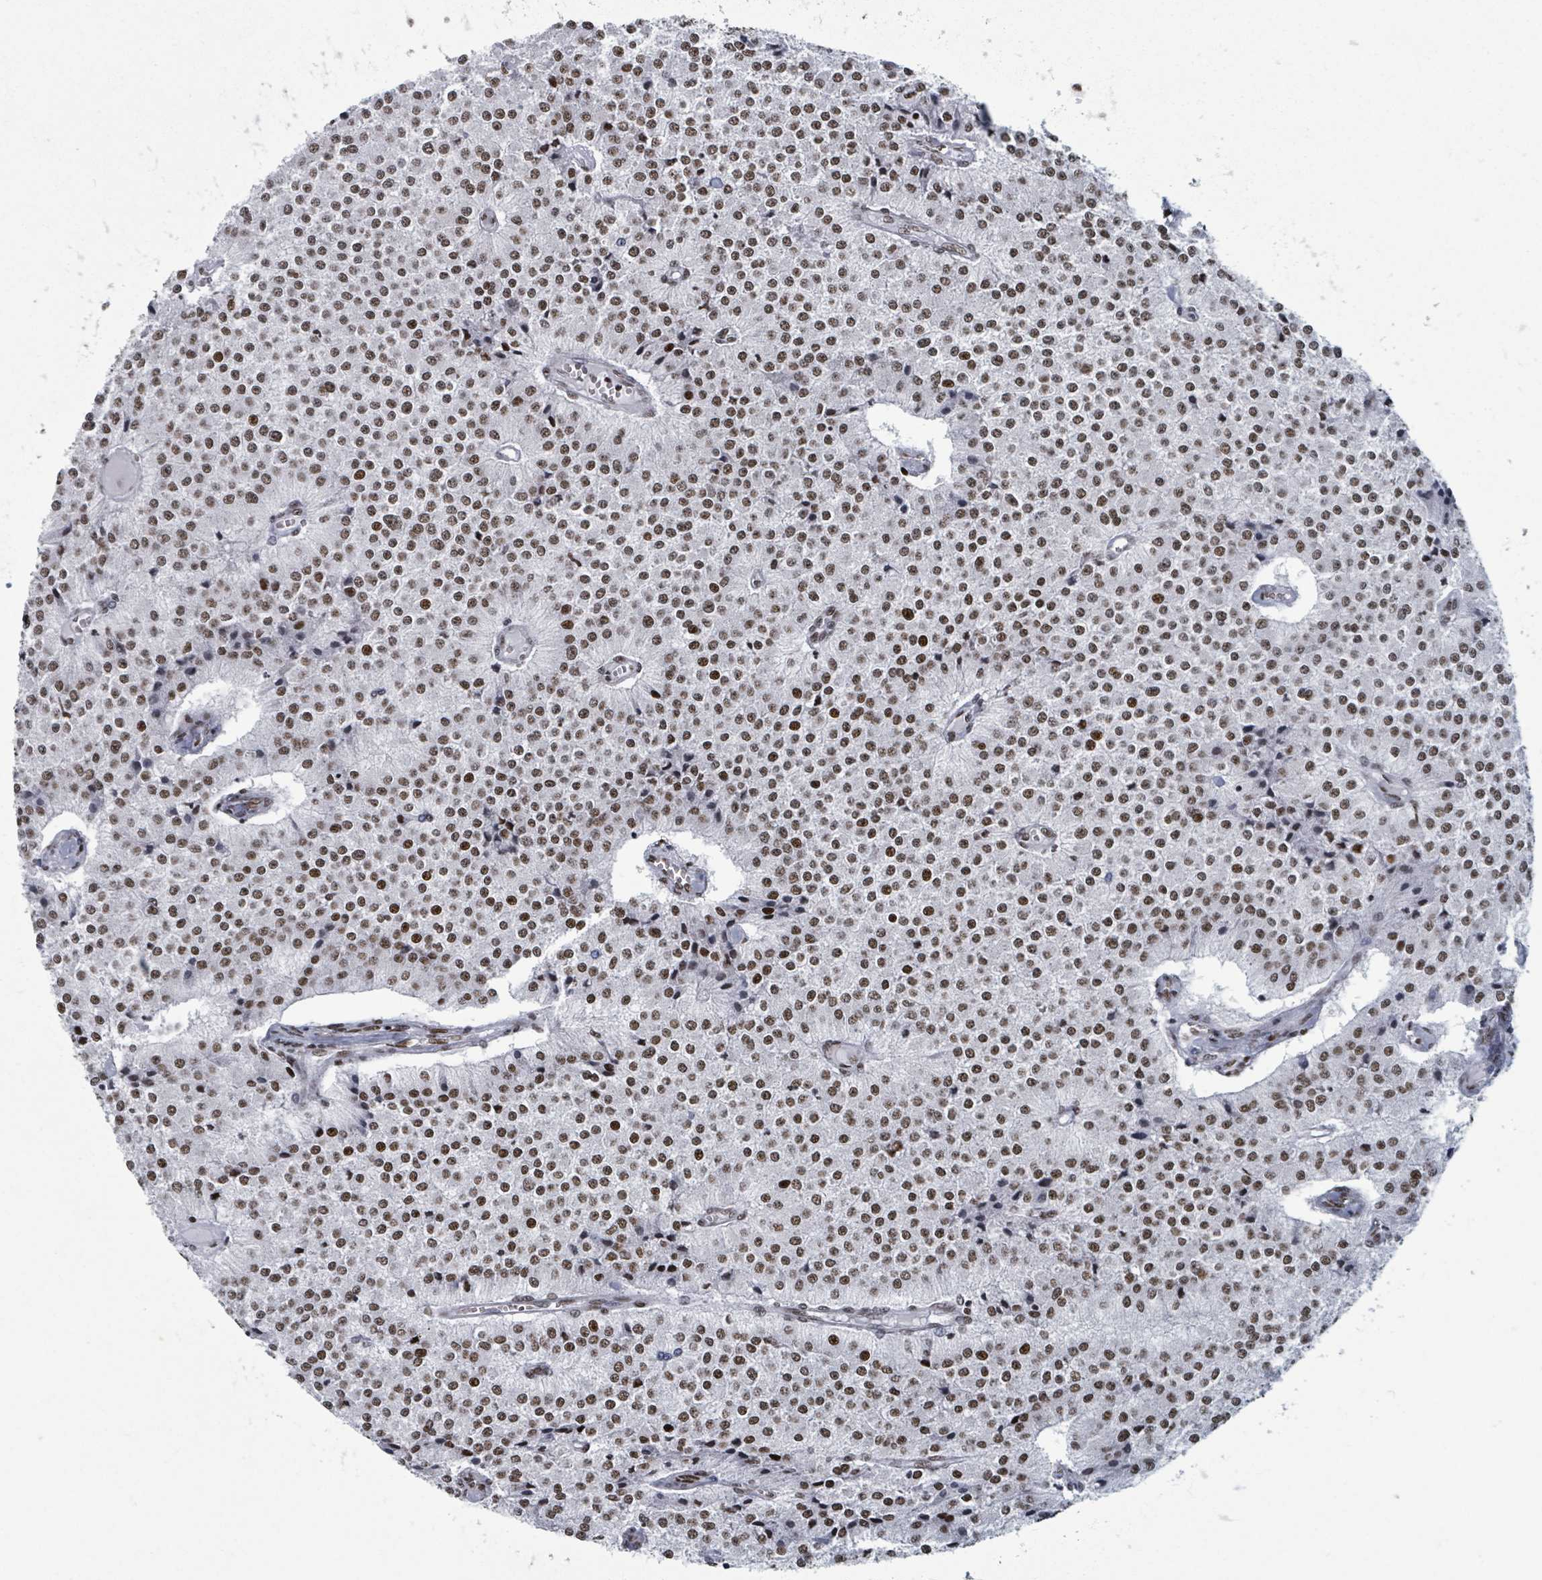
{"staining": {"intensity": "moderate", "quantity": ">75%", "location": "nuclear"}, "tissue": "carcinoid", "cell_type": "Tumor cells", "image_type": "cancer", "snomed": [{"axis": "morphology", "description": "Carcinoid, malignant, NOS"}, {"axis": "topography", "description": "Colon"}], "caption": "Protein analysis of carcinoid tissue shows moderate nuclear positivity in about >75% of tumor cells.", "gene": "DHX16", "patient": {"sex": "female", "age": 52}}